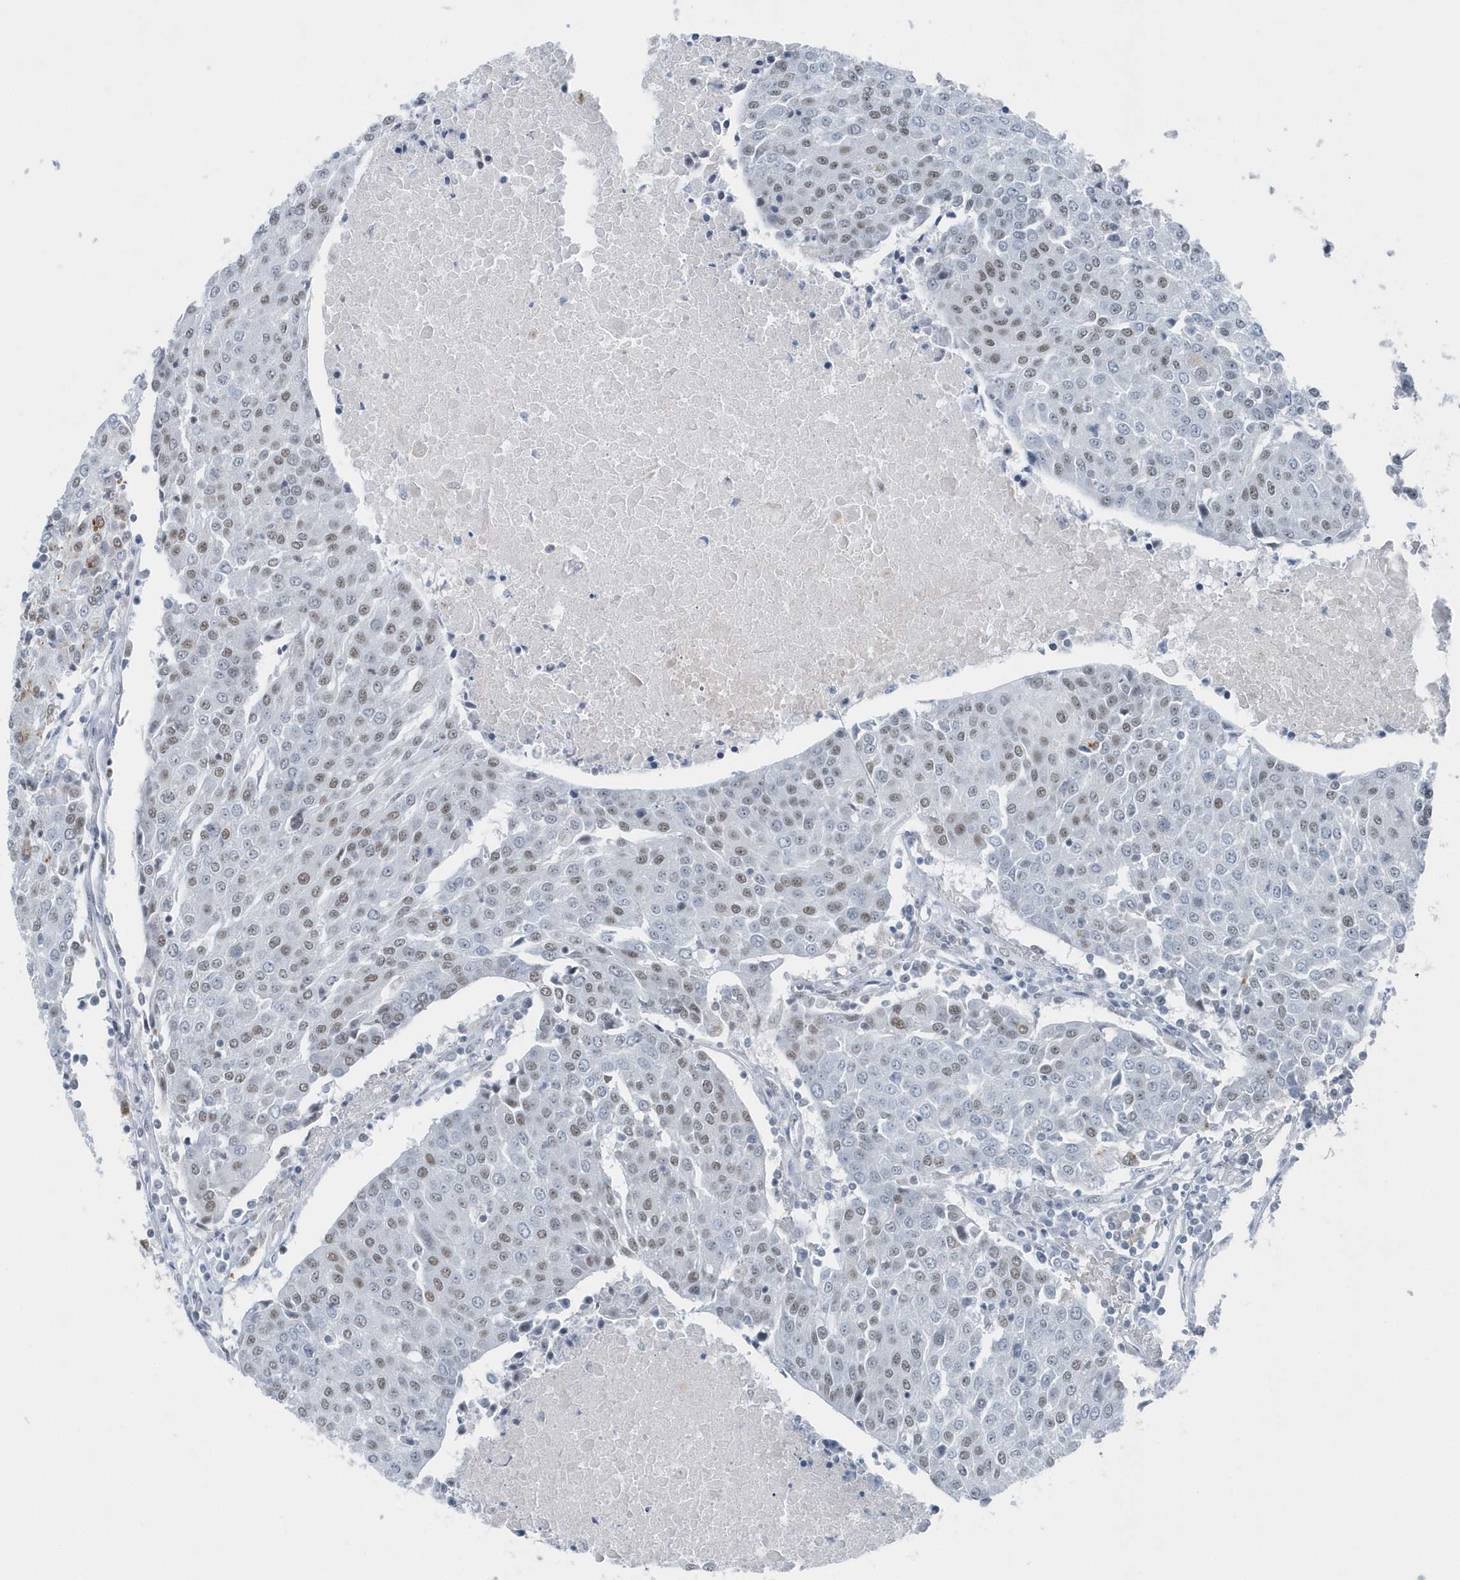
{"staining": {"intensity": "moderate", "quantity": "<25%", "location": "nuclear"}, "tissue": "urothelial cancer", "cell_type": "Tumor cells", "image_type": "cancer", "snomed": [{"axis": "morphology", "description": "Urothelial carcinoma, High grade"}, {"axis": "topography", "description": "Urinary bladder"}], "caption": "The photomicrograph reveals a brown stain indicating the presence of a protein in the nuclear of tumor cells in urothelial cancer.", "gene": "FIP1L1", "patient": {"sex": "female", "age": 85}}